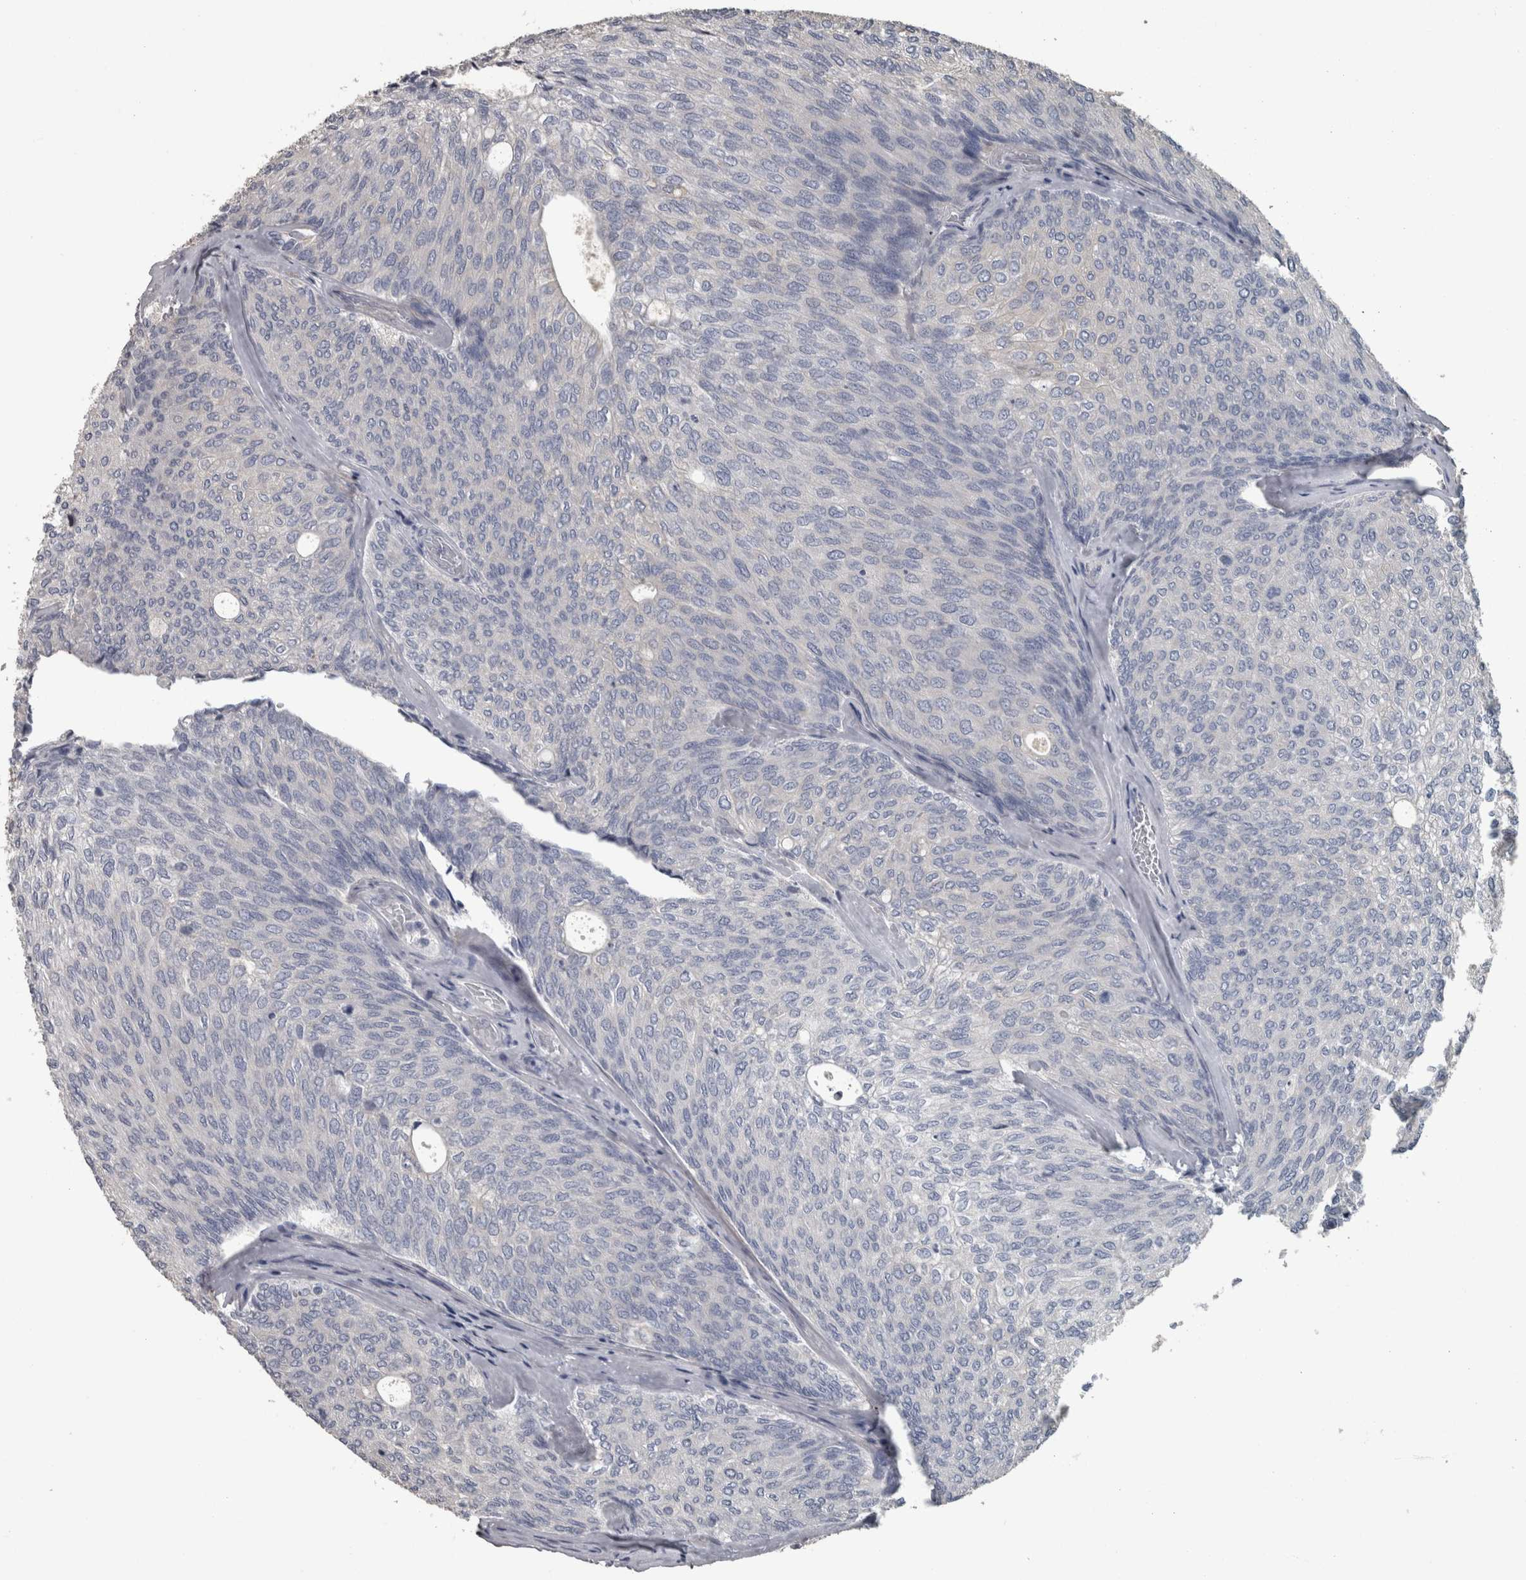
{"staining": {"intensity": "negative", "quantity": "none", "location": "none"}, "tissue": "urothelial cancer", "cell_type": "Tumor cells", "image_type": "cancer", "snomed": [{"axis": "morphology", "description": "Urothelial carcinoma, Low grade"}, {"axis": "topography", "description": "Urinary bladder"}], "caption": "Urothelial cancer stained for a protein using immunohistochemistry displays no expression tumor cells.", "gene": "EFEMP2", "patient": {"sex": "female", "age": 79}}